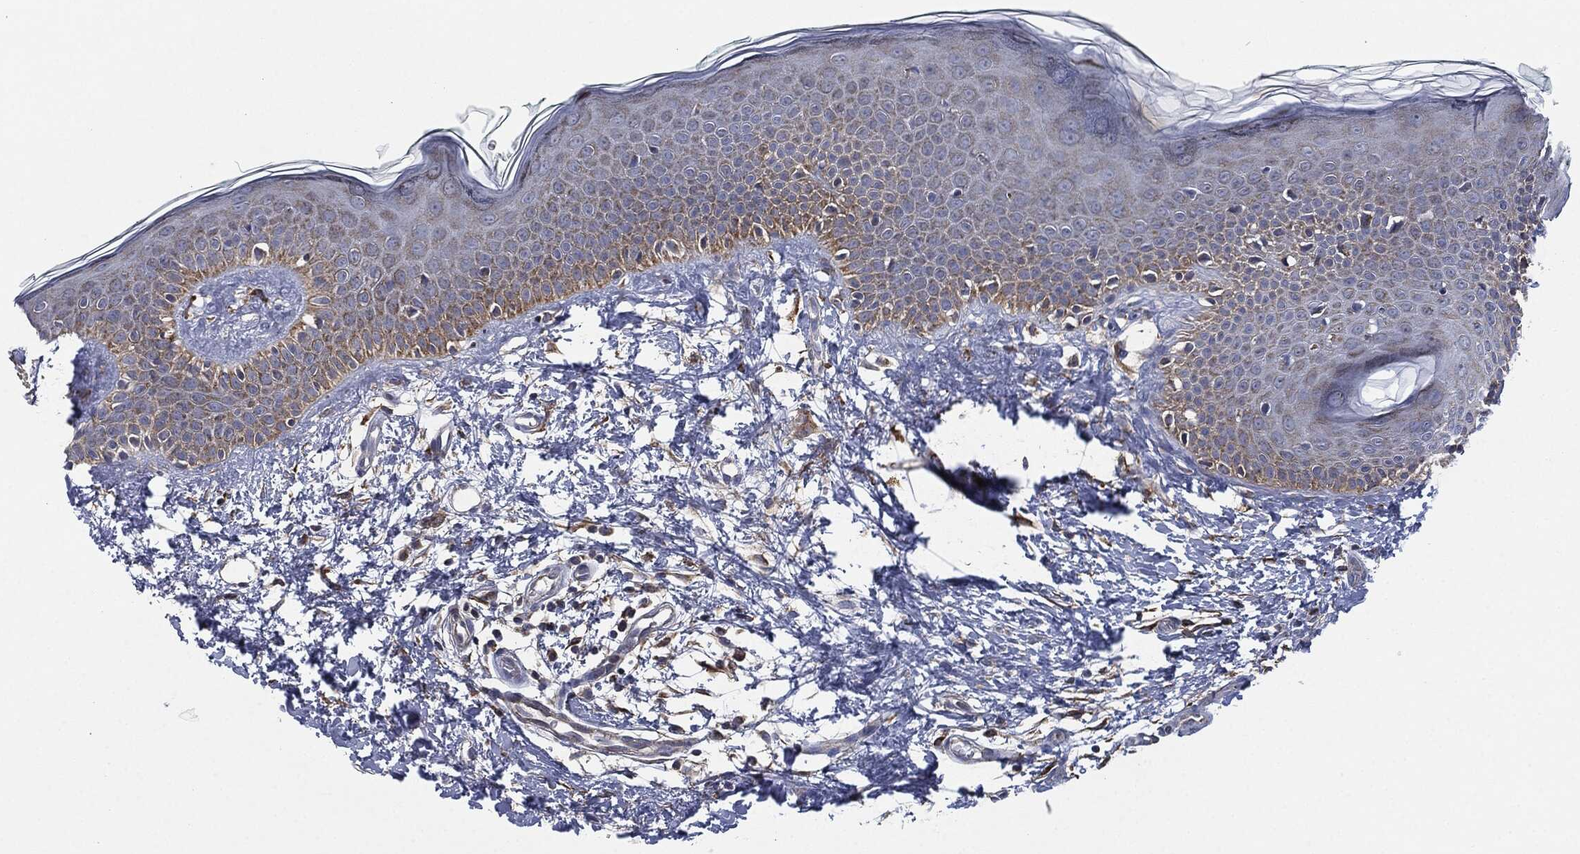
{"staining": {"intensity": "negative", "quantity": "none", "location": "none"}, "tissue": "skin", "cell_type": "Fibroblasts", "image_type": "normal", "snomed": [{"axis": "morphology", "description": "Normal tissue, NOS"}, {"axis": "morphology", "description": "Basal cell carcinoma"}, {"axis": "topography", "description": "Skin"}], "caption": "Fibroblasts show no significant protein positivity in benign skin. (Brightfield microscopy of DAB immunohistochemistry at high magnification).", "gene": "TMEM11", "patient": {"sex": "male", "age": 33}}